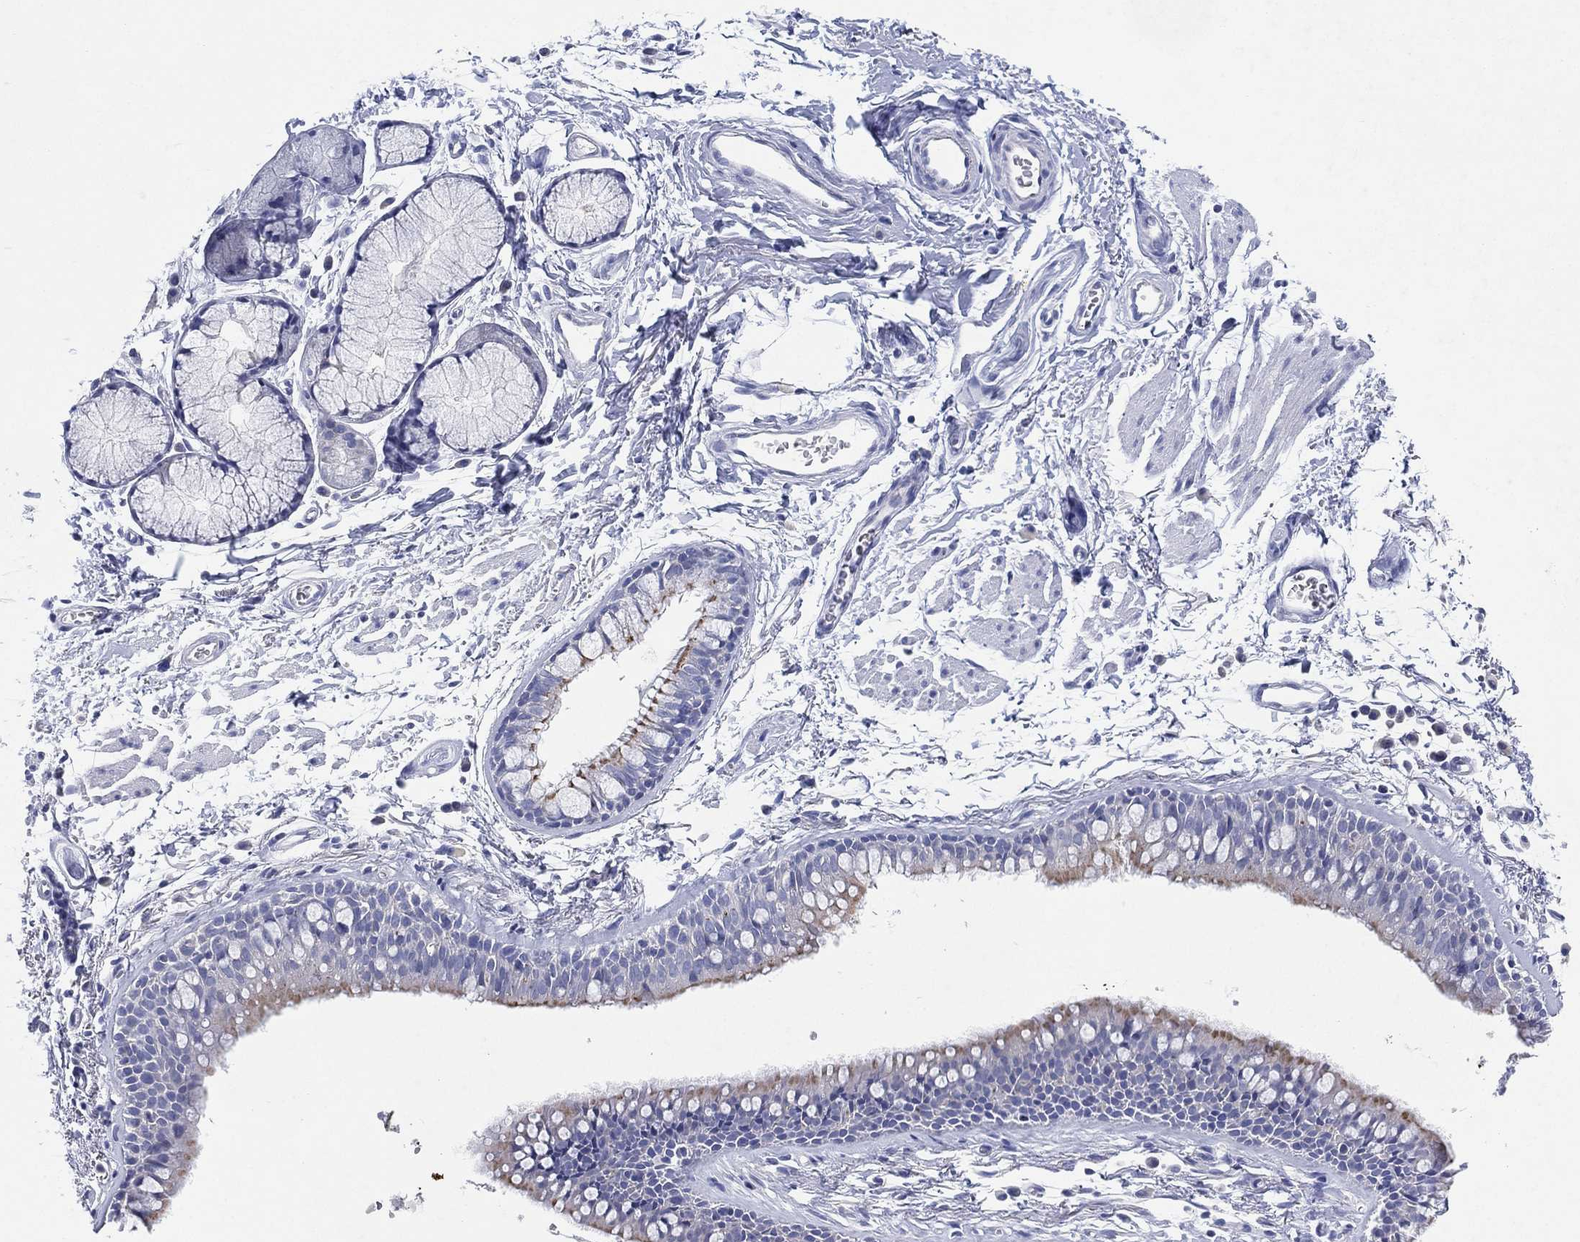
{"staining": {"intensity": "negative", "quantity": "none", "location": "none"}, "tissue": "soft tissue", "cell_type": "Chondrocytes", "image_type": "normal", "snomed": [{"axis": "morphology", "description": "Normal tissue, NOS"}, {"axis": "topography", "description": "Cartilage tissue"}, {"axis": "topography", "description": "Bronchus"}], "caption": "The photomicrograph reveals no significant positivity in chondrocytes of soft tissue.", "gene": "CHRNA3", "patient": {"sex": "female", "age": 79}}